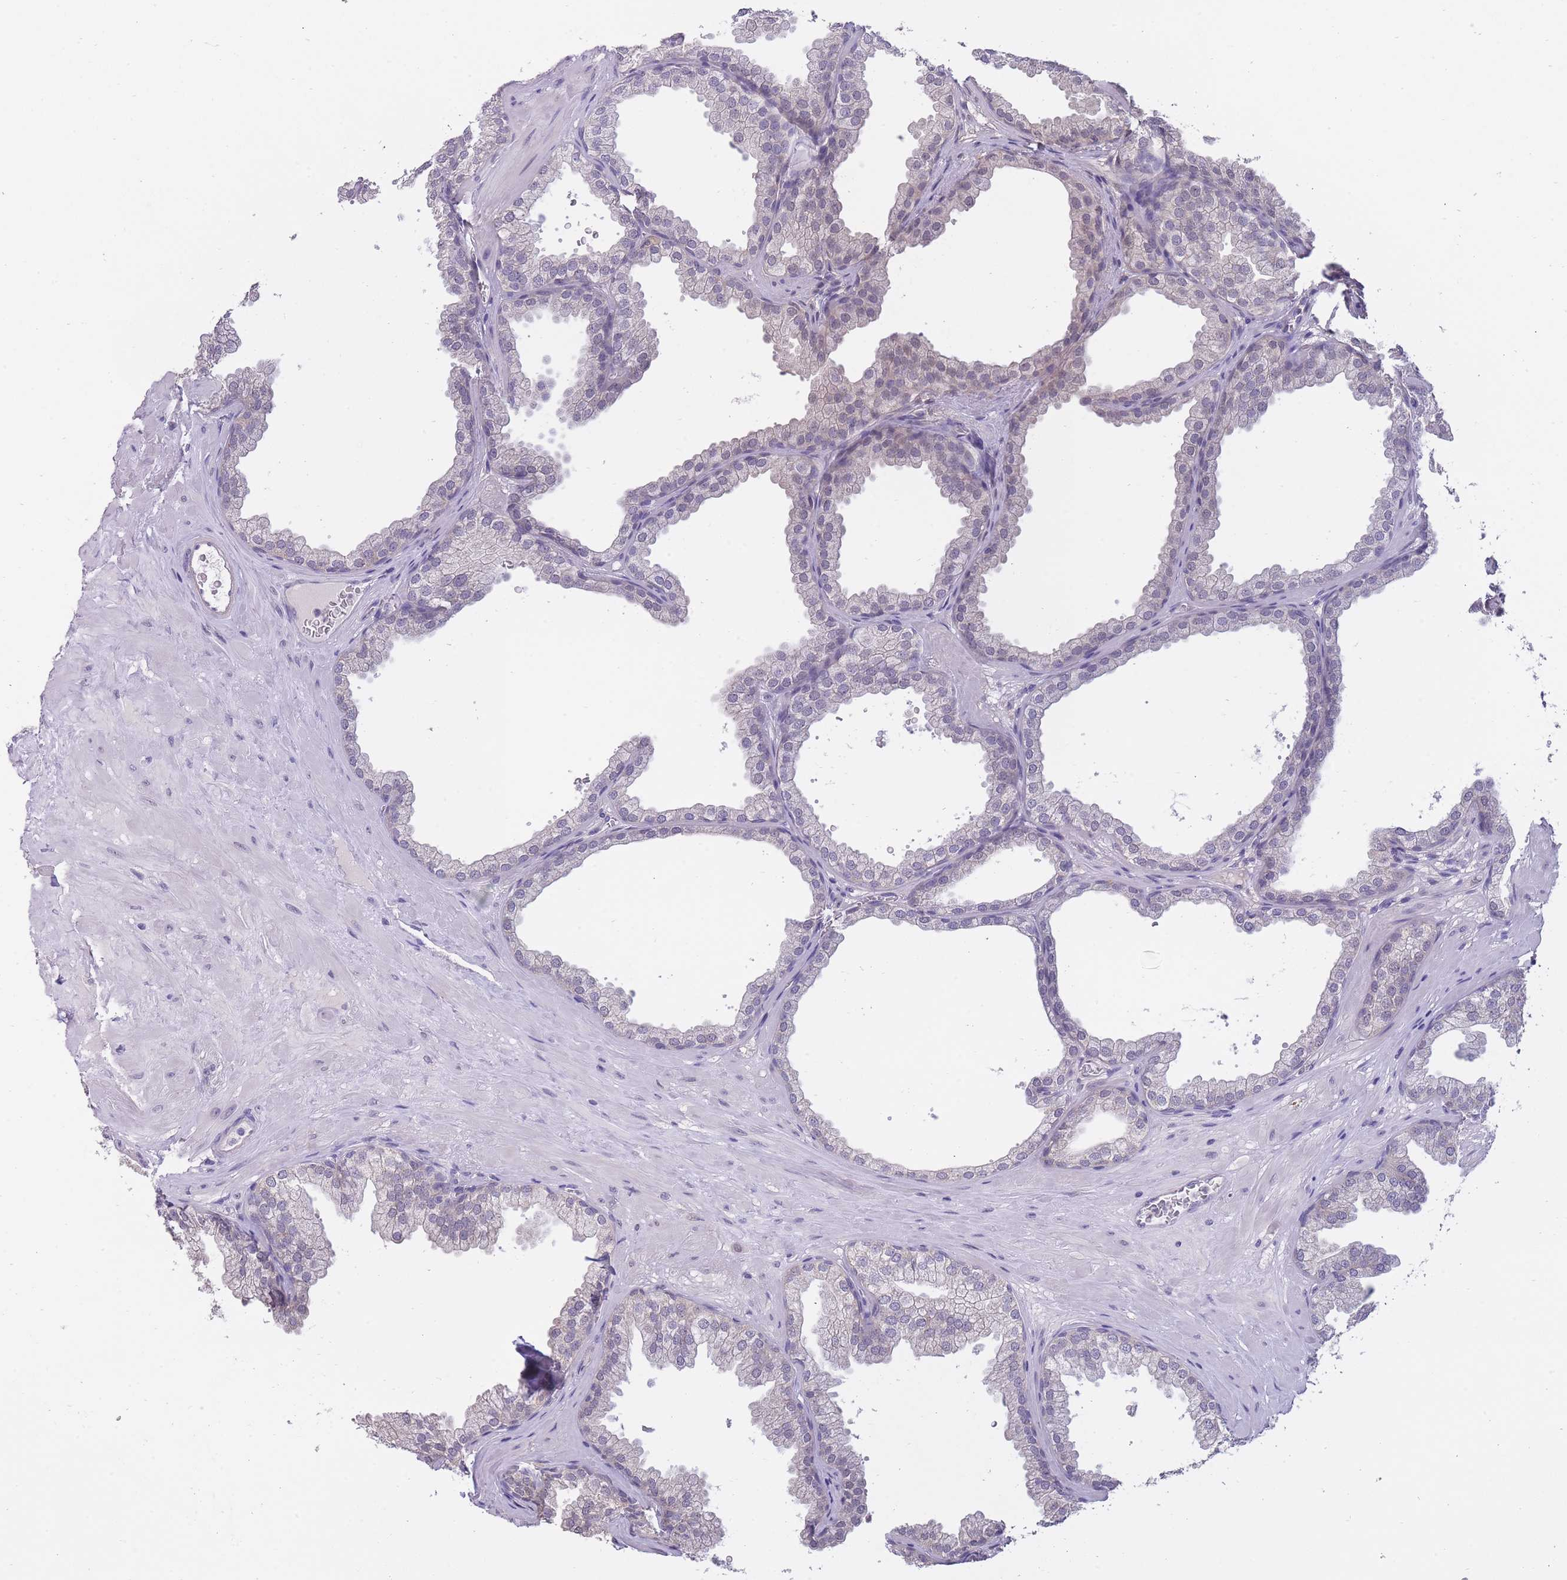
{"staining": {"intensity": "weak", "quantity": "25%-75%", "location": "nuclear"}, "tissue": "prostate", "cell_type": "Glandular cells", "image_type": "normal", "snomed": [{"axis": "morphology", "description": "Normal tissue, NOS"}, {"axis": "topography", "description": "Prostate"}], "caption": "The immunohistochemical stain labels weak nuclear positivity in glandular cells of normal prostate.", "gene": "GOLGA6L1", "patient": {"sex": "male", "age": 37}}